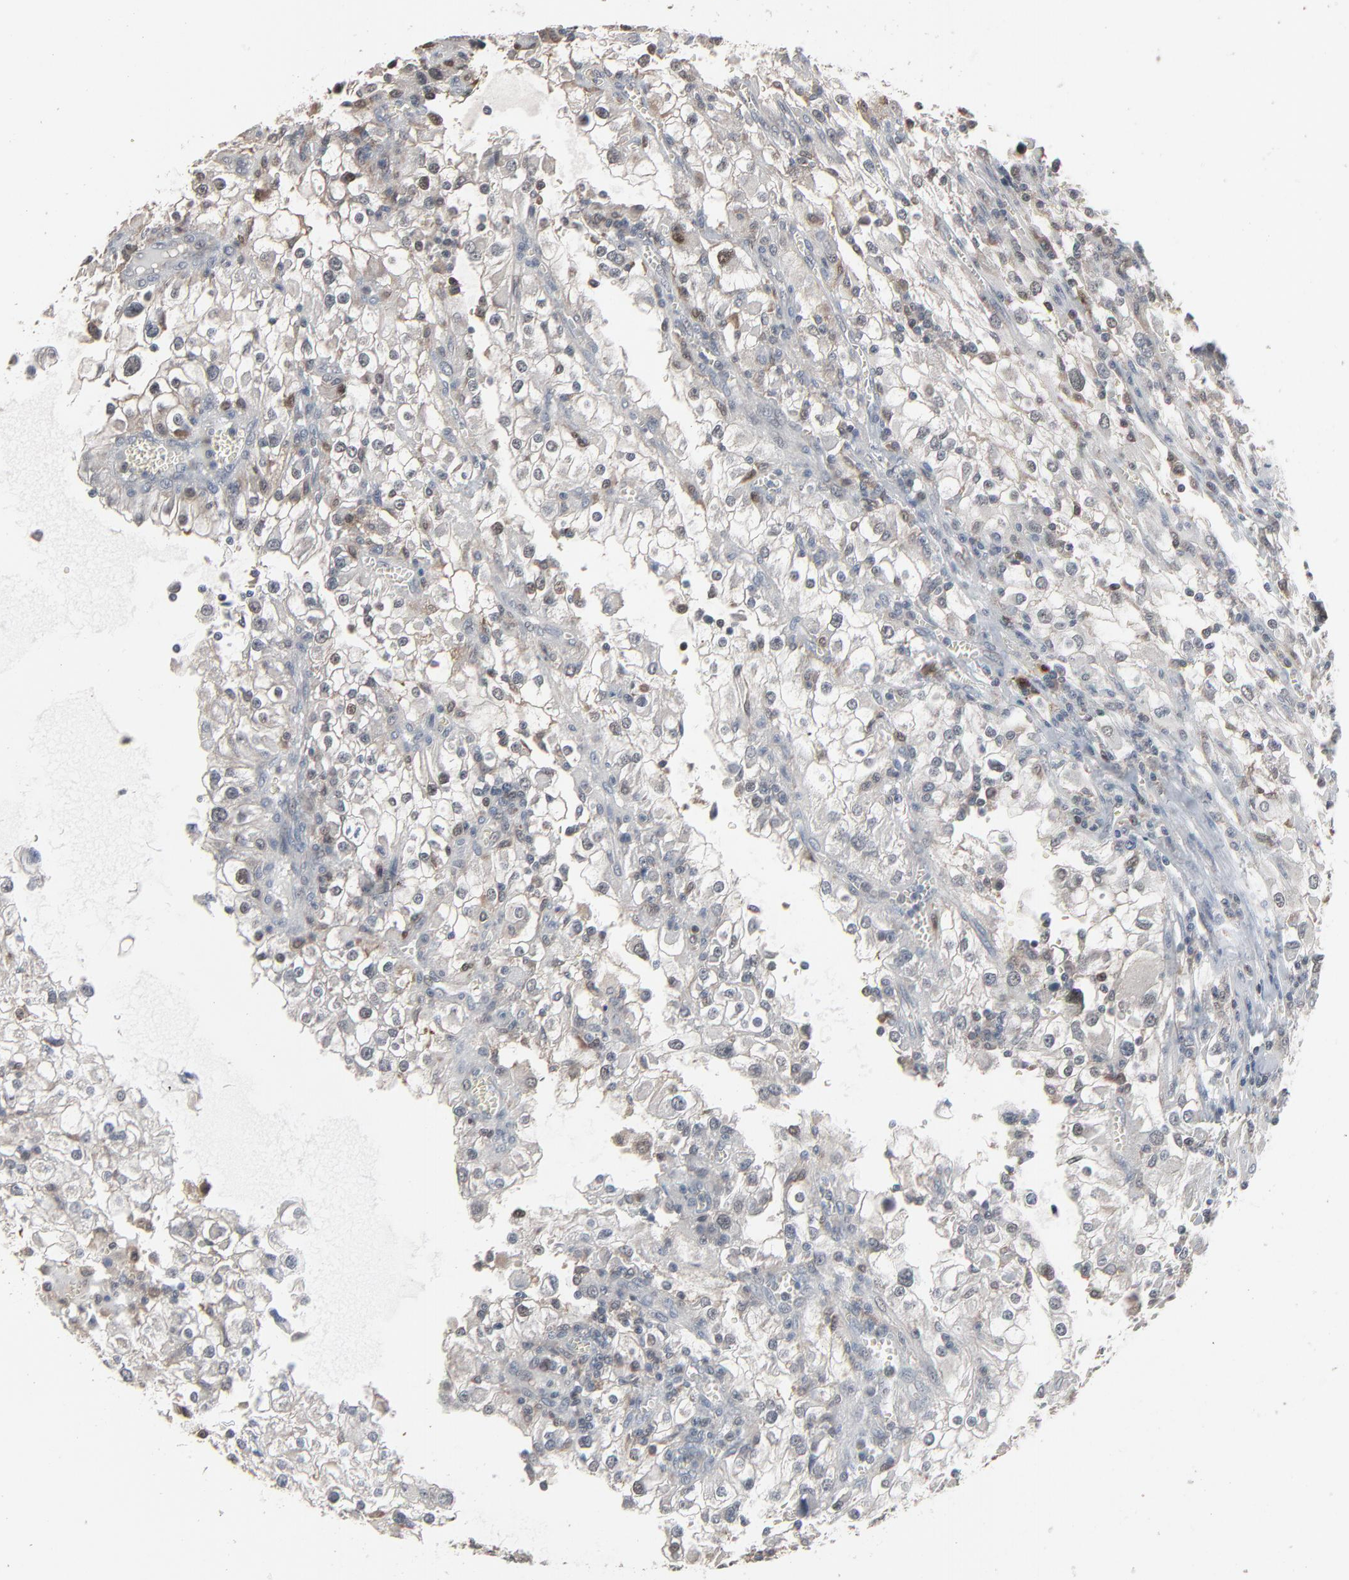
{"staining": {"intensity": "weak", "quantity": "<25%", "location": "cytoplasmic/membranous,nuclear"}, "tissue": "renal cancer", "cell_type": "Tumor cells", "image_type": "cancer", "snomed": [{"axis": "morphology", "description": "Adenocarcinoma, NOS"}, {"axis": "topography", "description": "Kidney"}], "caption": "Immunohistochemistry (IHC) micrograph of human adenocarcinoma (renal) stained for a protein (brown), which exhibits no expression in tumor cells.", "gene": "DOCK8", "patient": {"sex": "female", "age": 52}}